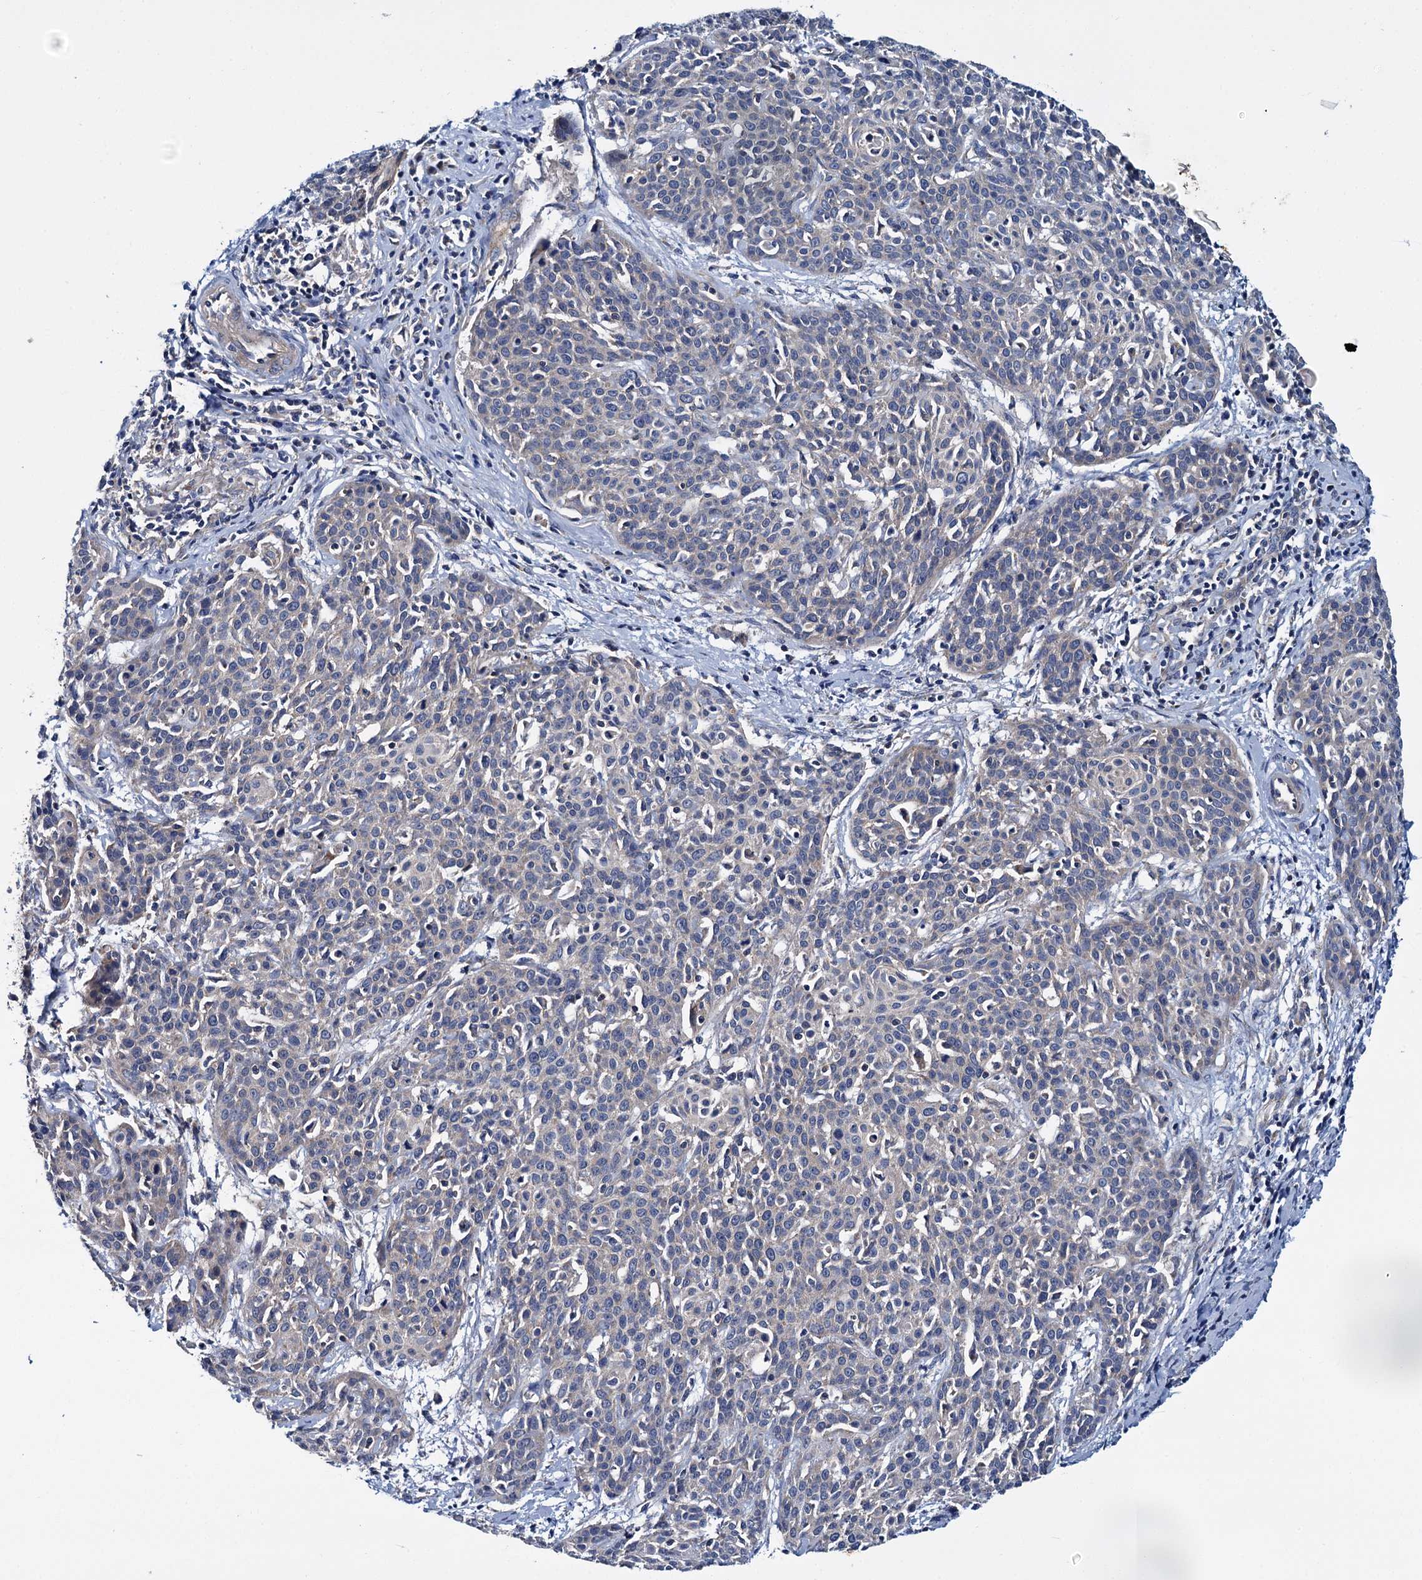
{"staining": {"intensity": "weak", "quantity": "<25%", "location": "cytoplasmic/membranous"}, "tissue": "cervical cancer", "cell_type": "Tumor cells", "image_type": "cancer", "snomed": [{"axis": "morphology", "description": "Squamous cell carcinoma, NOS"}, {"axis": "topography", "description": "Cervix"}], "caption": "Immunohistochemistry of human squamous cell carcinoma (cervical) shows no staining in tumor cells.", "gene": "CEP295", "patient": {"sex": "female", "age": 38}}